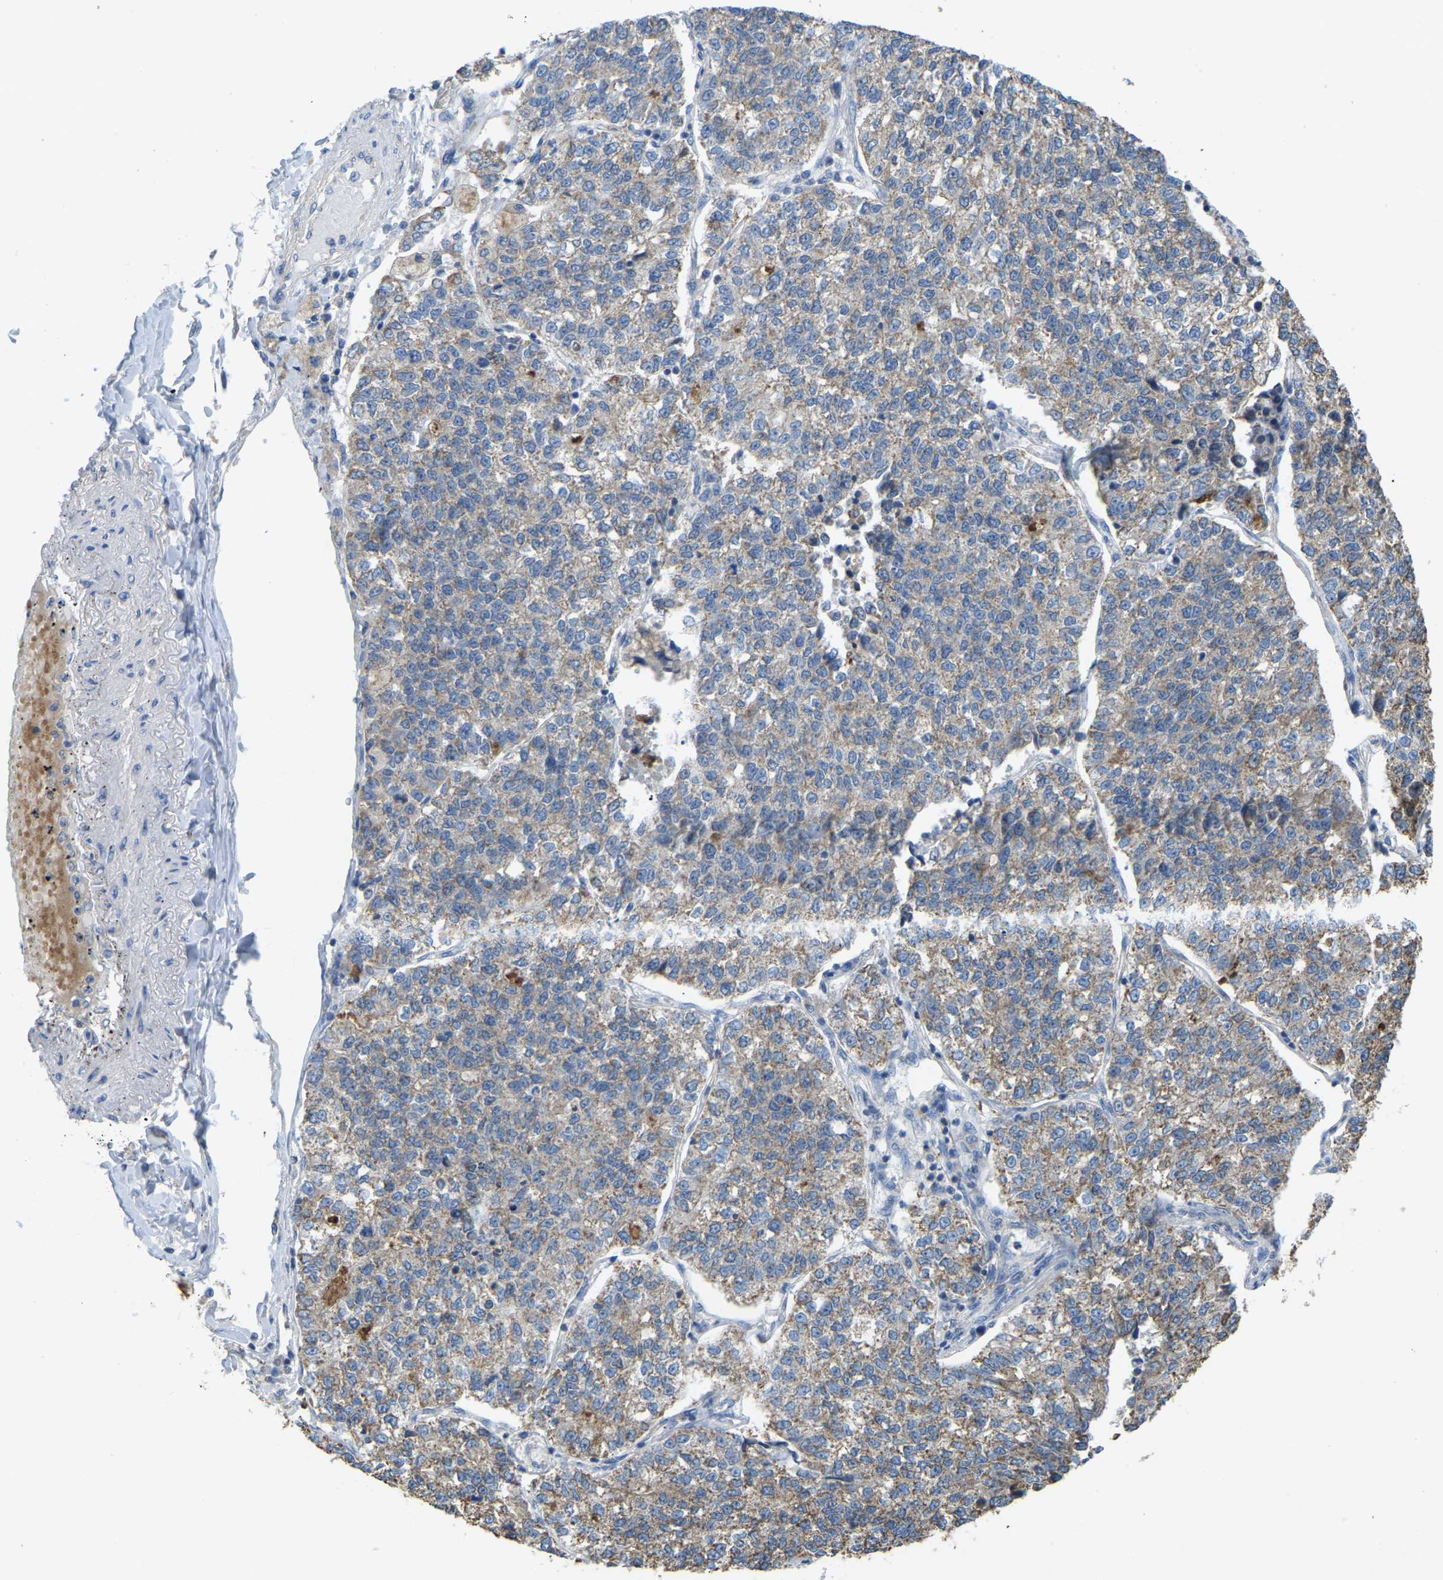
{"staining": {"intensity": "weak", "quantity": ">75%", "location": "cytoplasmic/membranous"}, "tissue": "lung cancer", "cell_type": "Tumor cells", "image_type": "cancer", "snomed": [{"axis": "morphology", "description": "Adenocarcinoma, NOS"}, {"axis": "topography", "description": "Lung"}], "caption": "A low amount of weak cytoplasmic/membranous positivity is present in approximately >75% of tumor cells in adenocarcinoma (lung) tissue. Ihc stains the protein of interest in brown and the nuclei are stained blue.", "gene": "SERPINB5", "patient": {"sex": "male", "age": 49}}